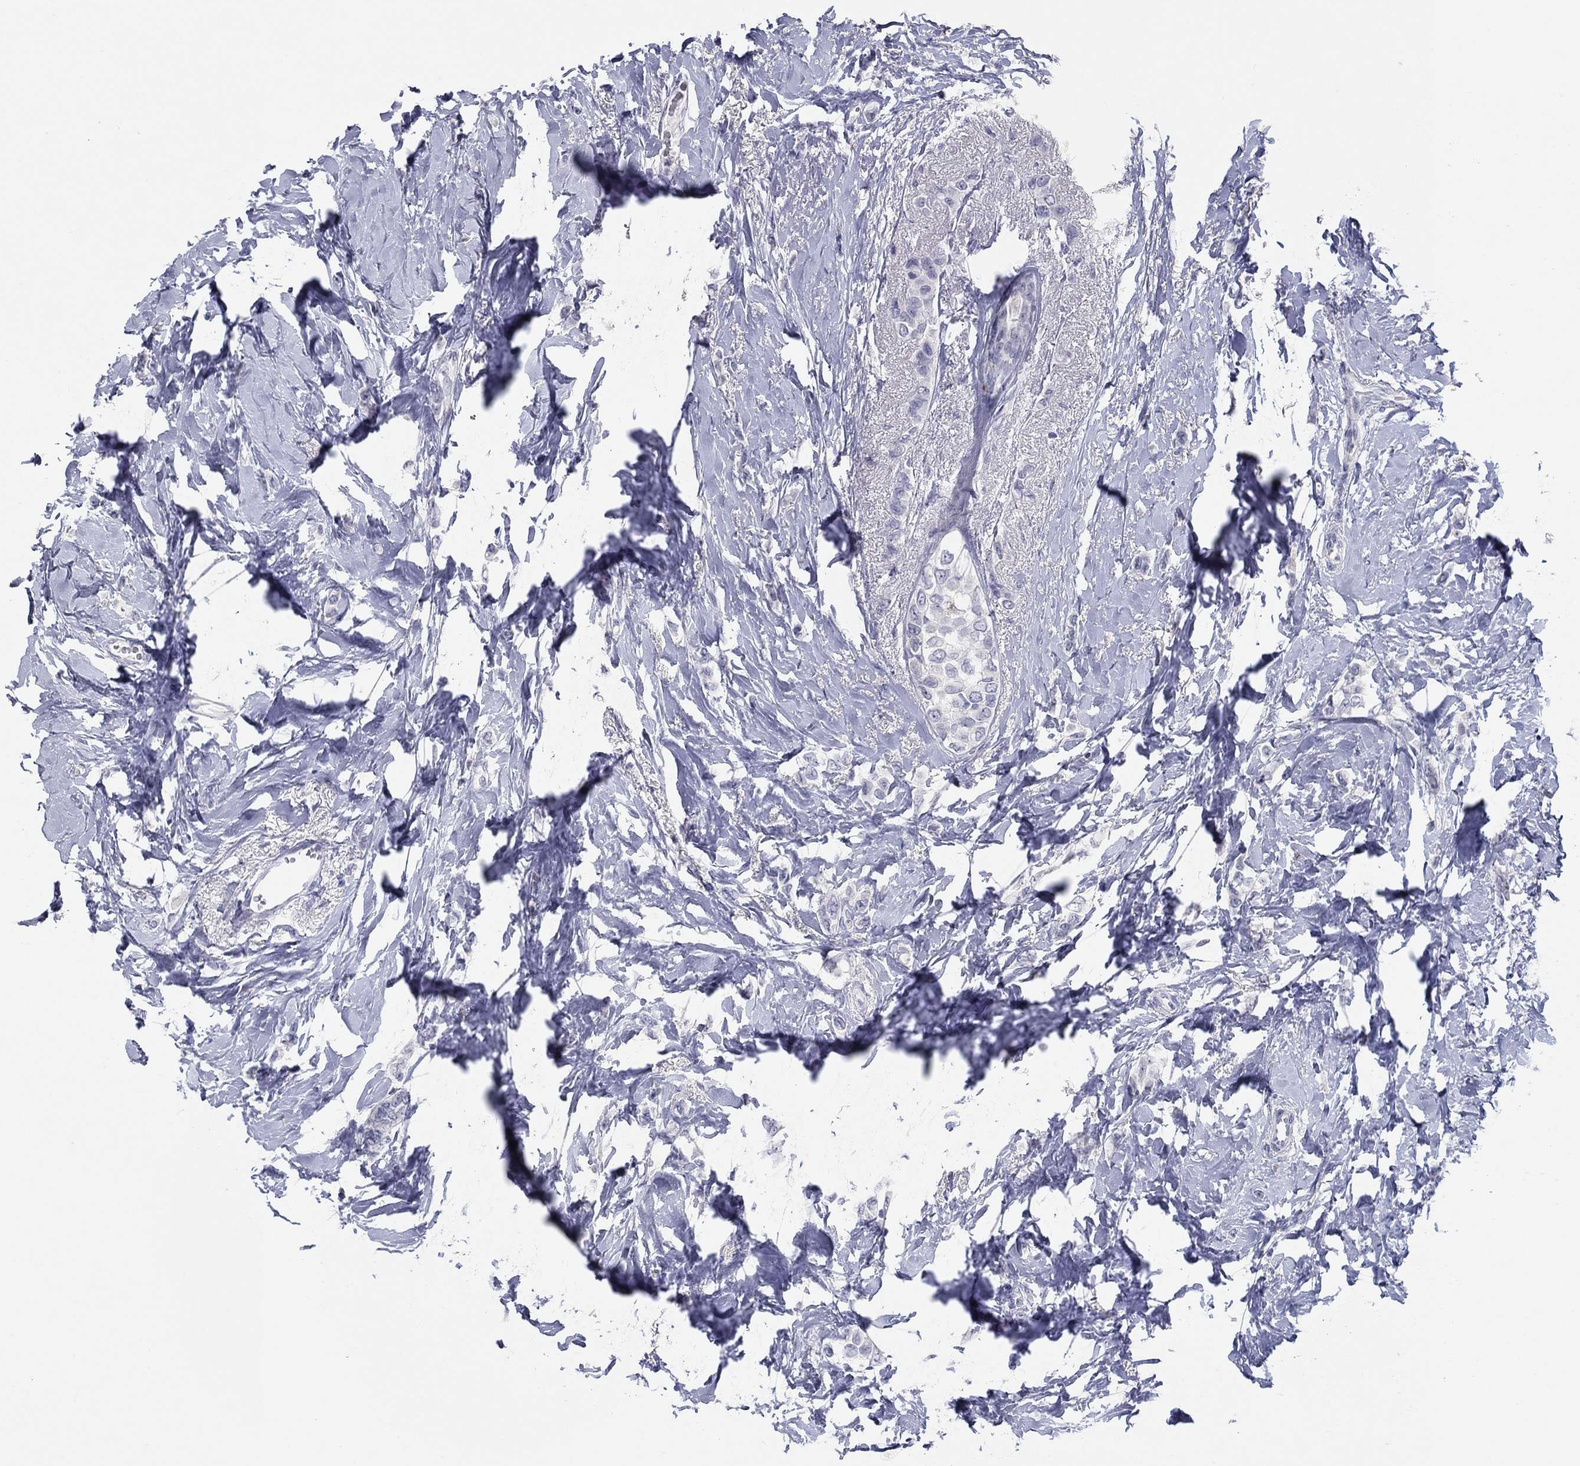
{"staining": {"intensity": "negative", "quantity": "none", "location": "none"}, "tissue": "breast cancer", "cell_type": "Tumor cells", "image_type": "cancer", "snomed": [{"axis": "morphology", "description": "Lobular carcinoma"}, {"axis": "topography", "description": "Breast"}], "caption": "Breast cancer stained for a protein using immunohistochemistry reveals no positivity tumor cells.", "gene": "ITGAE", "patient": {"sex": "female", "age": 66}}